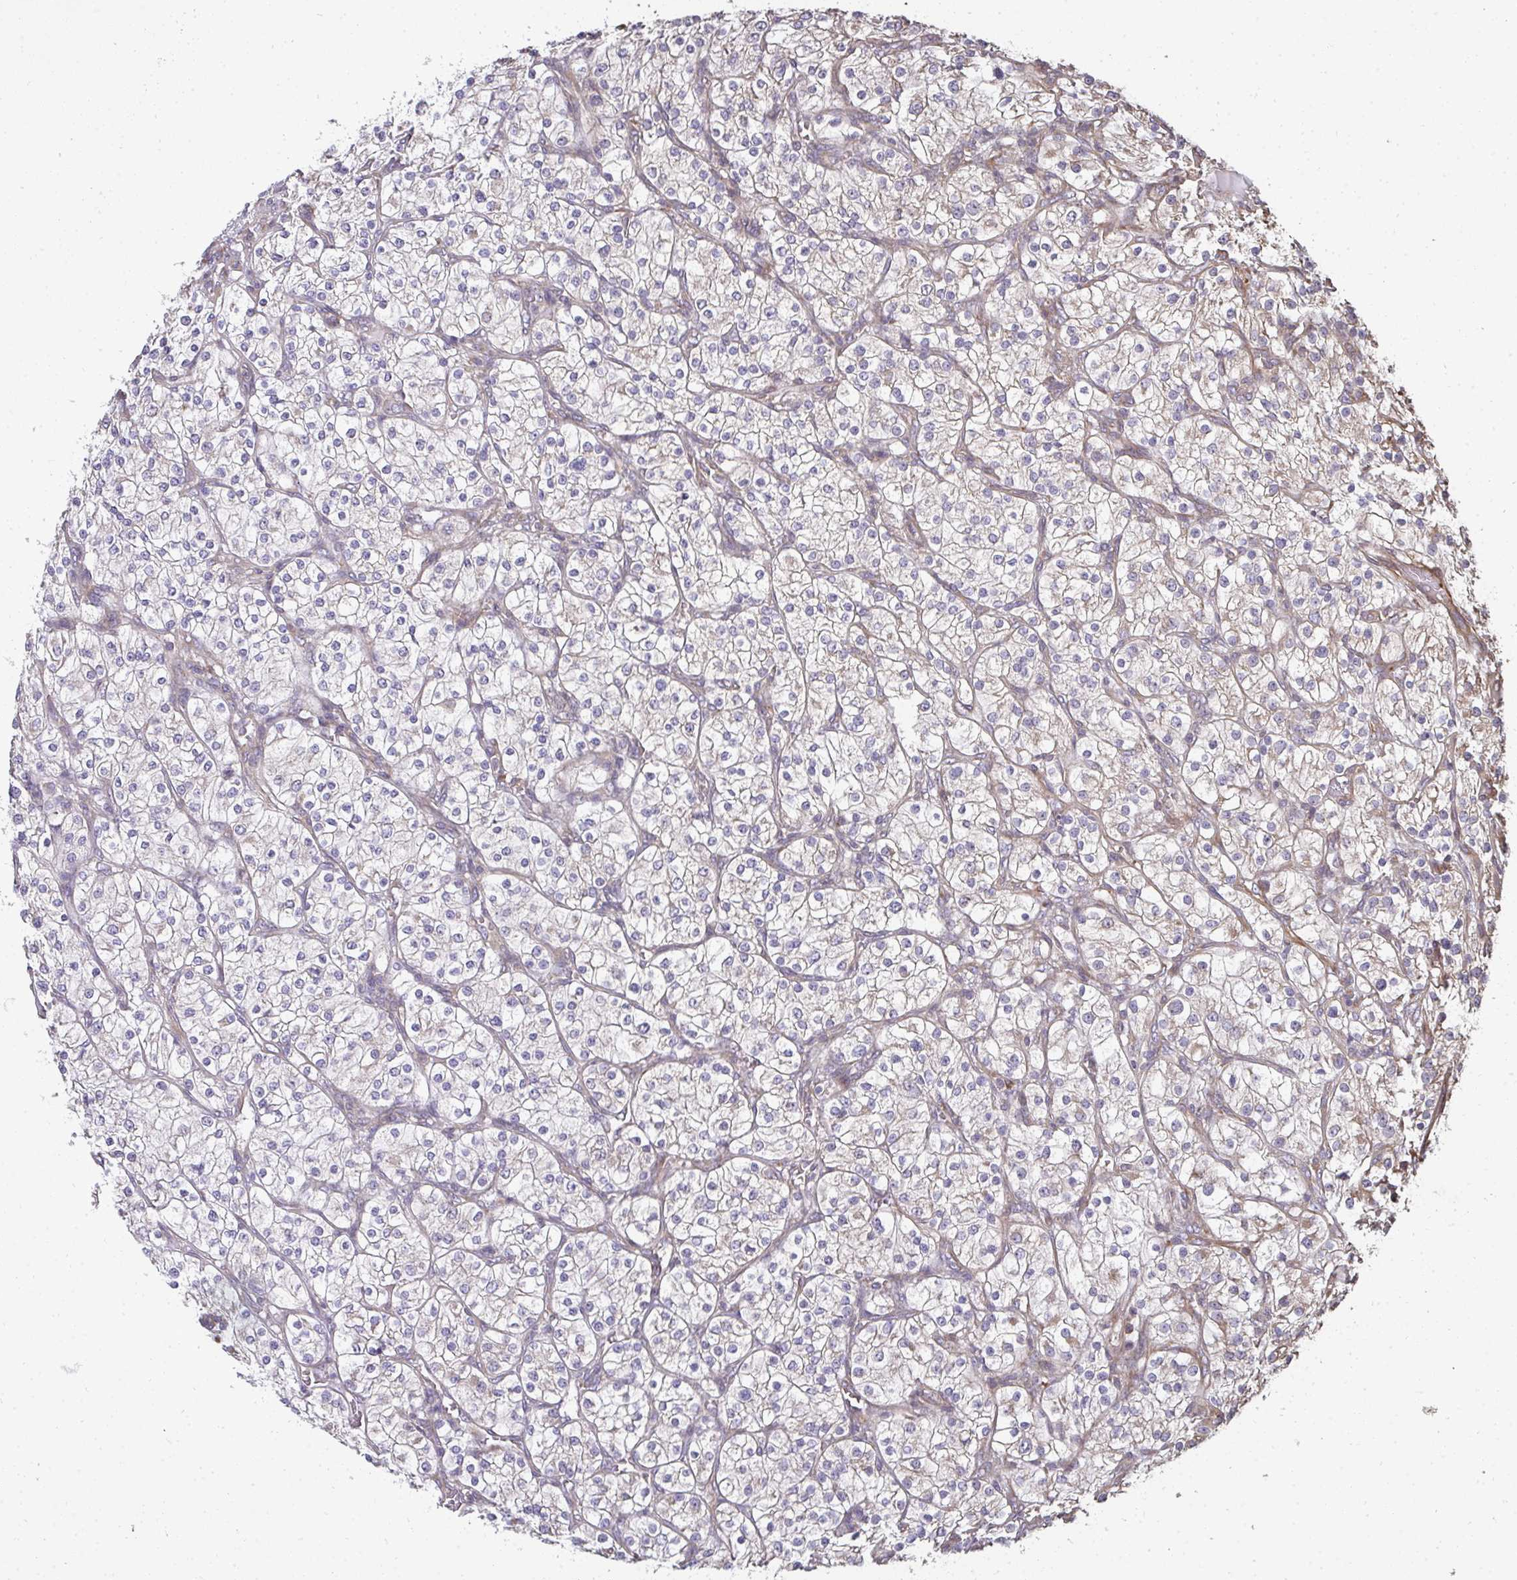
{"staining": {"intensity": "negative", "quantity": "none", "location": "none"}, "tissue": "renal cancer", "cell_type": "Tumor cells", "image_type": "cancer", "snomed": [{"axis": "morphology", "description": "Adenocarcinoma, NOS"}, {"axis": "topography", "description": "Kidney"}], "caption": "The immunohistochemistry (IHC) histopathology image has no significant staining in tumor cells of adenocarcinoma (renal) tissue.", "gene": "ZFYVE28", "patient": {"sex": "male", "age": 80}}